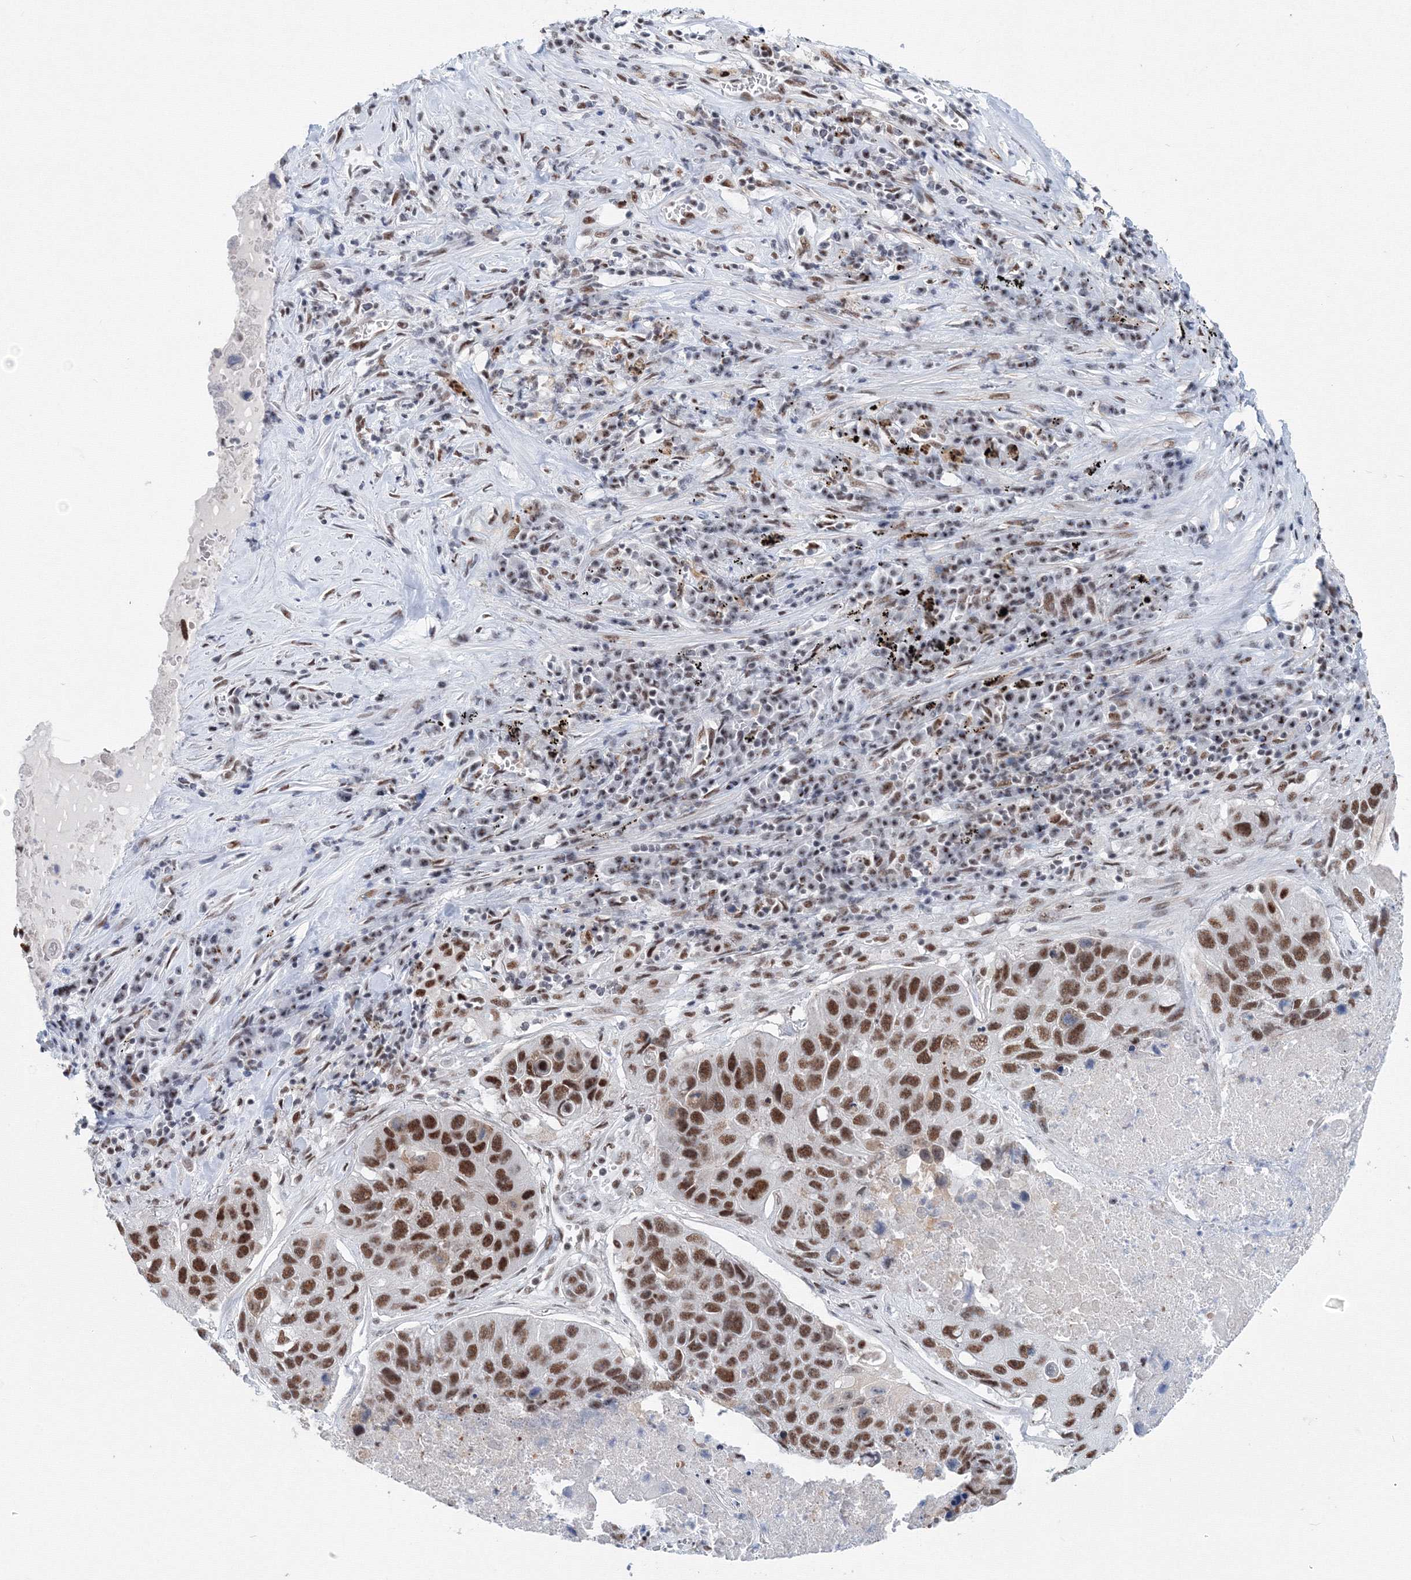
{"staining": {"intensity": "strong", "quantity": ">75%", "location": "nuclear"}, "tissue": "lung cancer", "cell_type": "Tumor cells", "image_type": "cancer", "snomed": [{"axis": "morphology", "description": "Squamous cell carcinoma, NOS"}, {"axis": "topography", "description": "Lung"}], "caption": "DAB (3,3'-diaminobenzidine) immunohistochemical staining of human squamous cell carcinoma (lung) demonstrates strong nuclear protein staining in about >75% of tumor cells.", "gene": "SF3B6", "patient": {"sex": "male", "age": 61}}